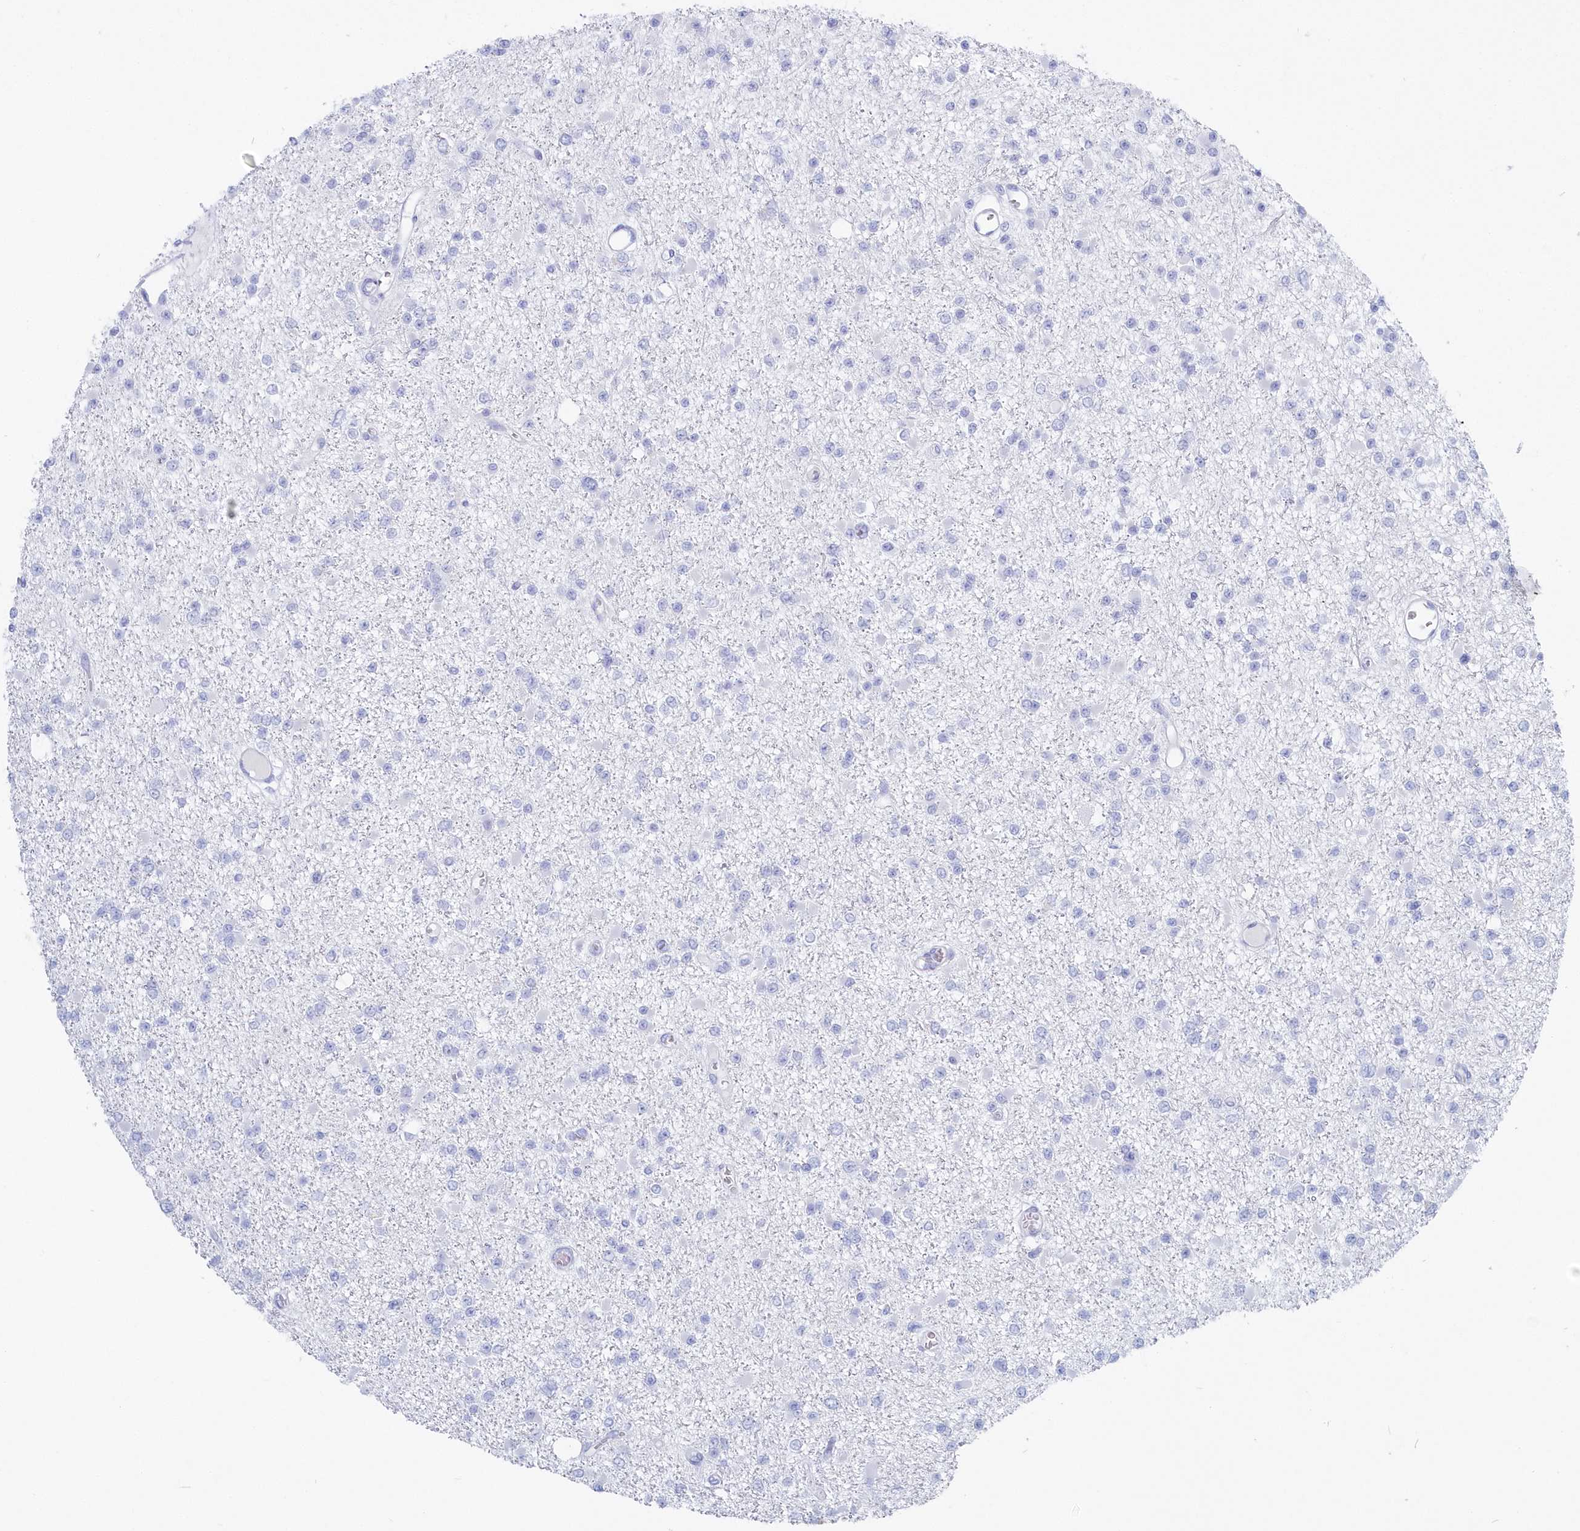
{"staining": {"intensity": "negative", "quantity": "none", "location": "none"}, "tissue": "glioma", "cell_type": "Tumor cells", "image_type": "cancer", "snomed": [{"axis": "morphology", "description": "Glioma, malignant, Low grade"}, {"axis": "topography", "description": "Brain"}], "caption": "Immunohistochemistry micrograph of malignant glioma (low-grade) stained for a protein (brown), which shows no positivity in tumor cells.", "gene": "CSNK1G2", "patient": {"sex": "female", "age": 22}}